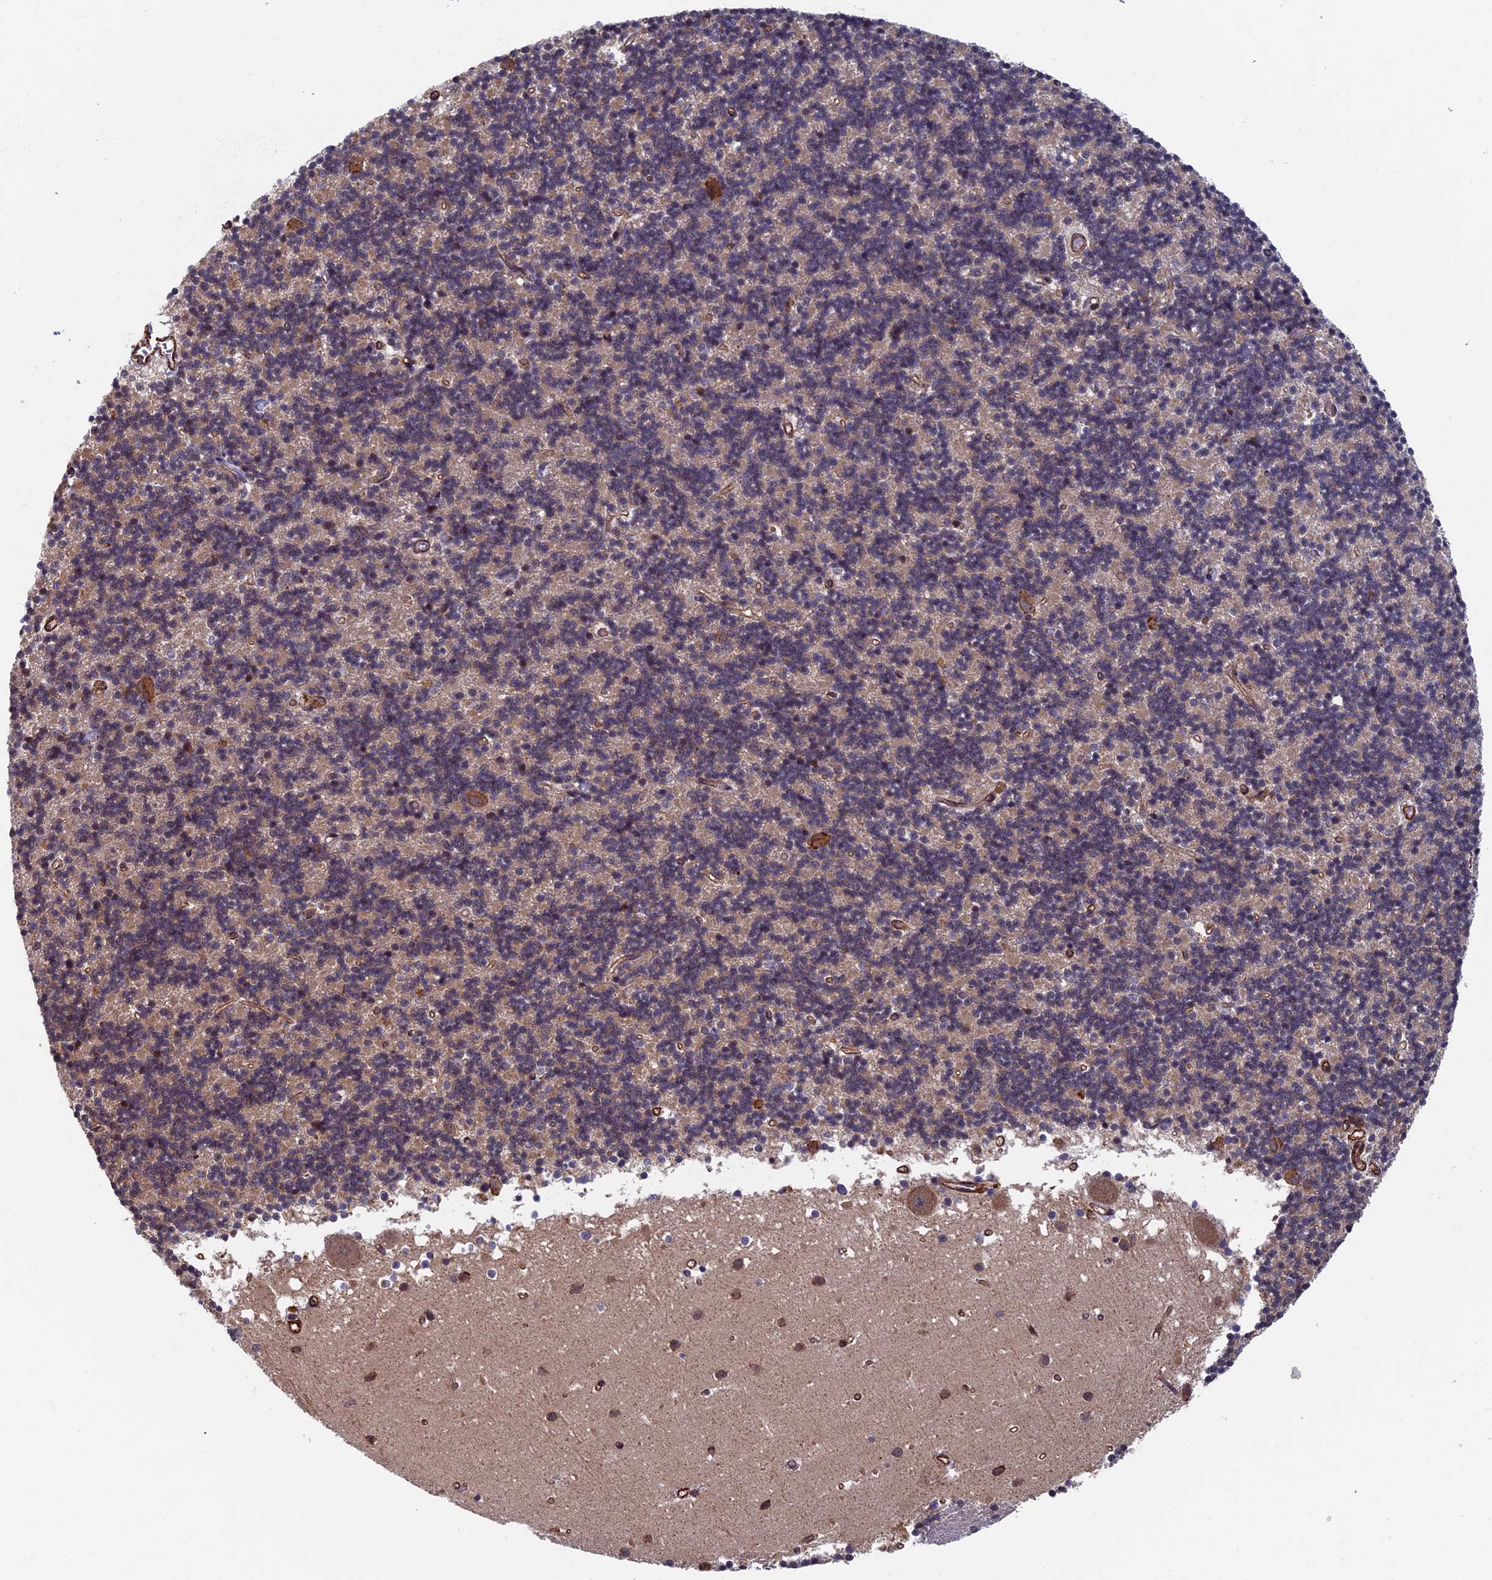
{"staining": {"intensity": "negative", "quantity": "none", "location": "none"}, "tissue": "cerebellum", "cell_type": "Cells in granular layer", "image_type": "normal", "snomed": [{"axis": "morphology", "description": "Normal tissue, NOS"}, {"axis": "topography", "description": "Cerebellum"}], "caption": "Immunohistochemical staining of unremarkable human cerebellum displays no significant positivity in cells in granular layer.", "gene": "CTDP1", "patient": {"sex": "male", "age": 54}}